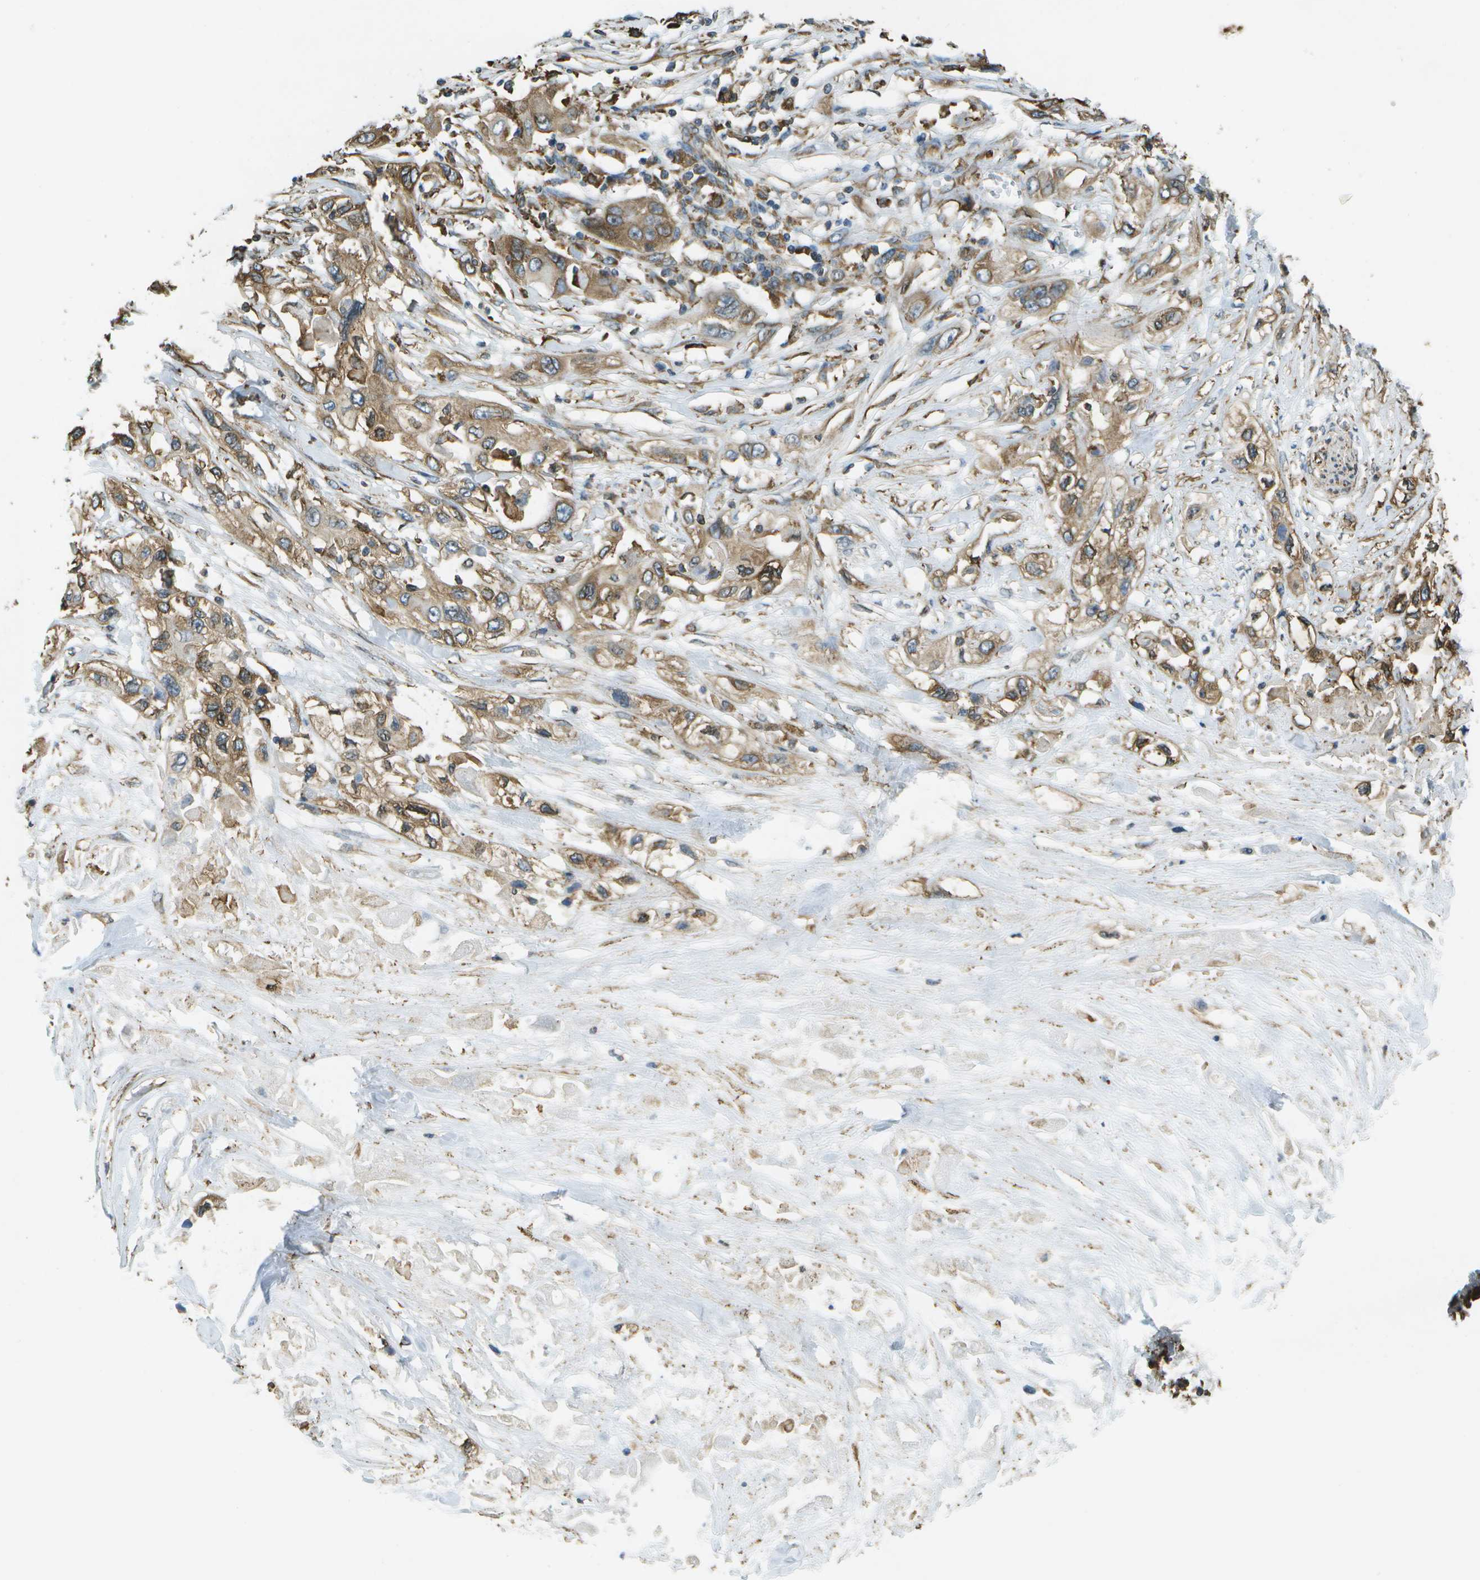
{"staining": {"intensity": "moderate", "quantity": ">75%", "location": "cytoplasmic/membranous"}, "tissue": "pancreatic cancer", "cell_type": "Tumor cells", "image_type": "cancer", "snomed": [{"axis": "morphology", "description": "Adenocarcinoma, NOS"}, {"axis": "topography", "description": "Pancreas"}], "caption": "Pancreatic adenocarcinoma stained for a protein reveals moderate cytoplasmic/membranous positivity in tumor cells.", "gene": "PDIA4", "patient": {"sex": "female", "age": 70}}